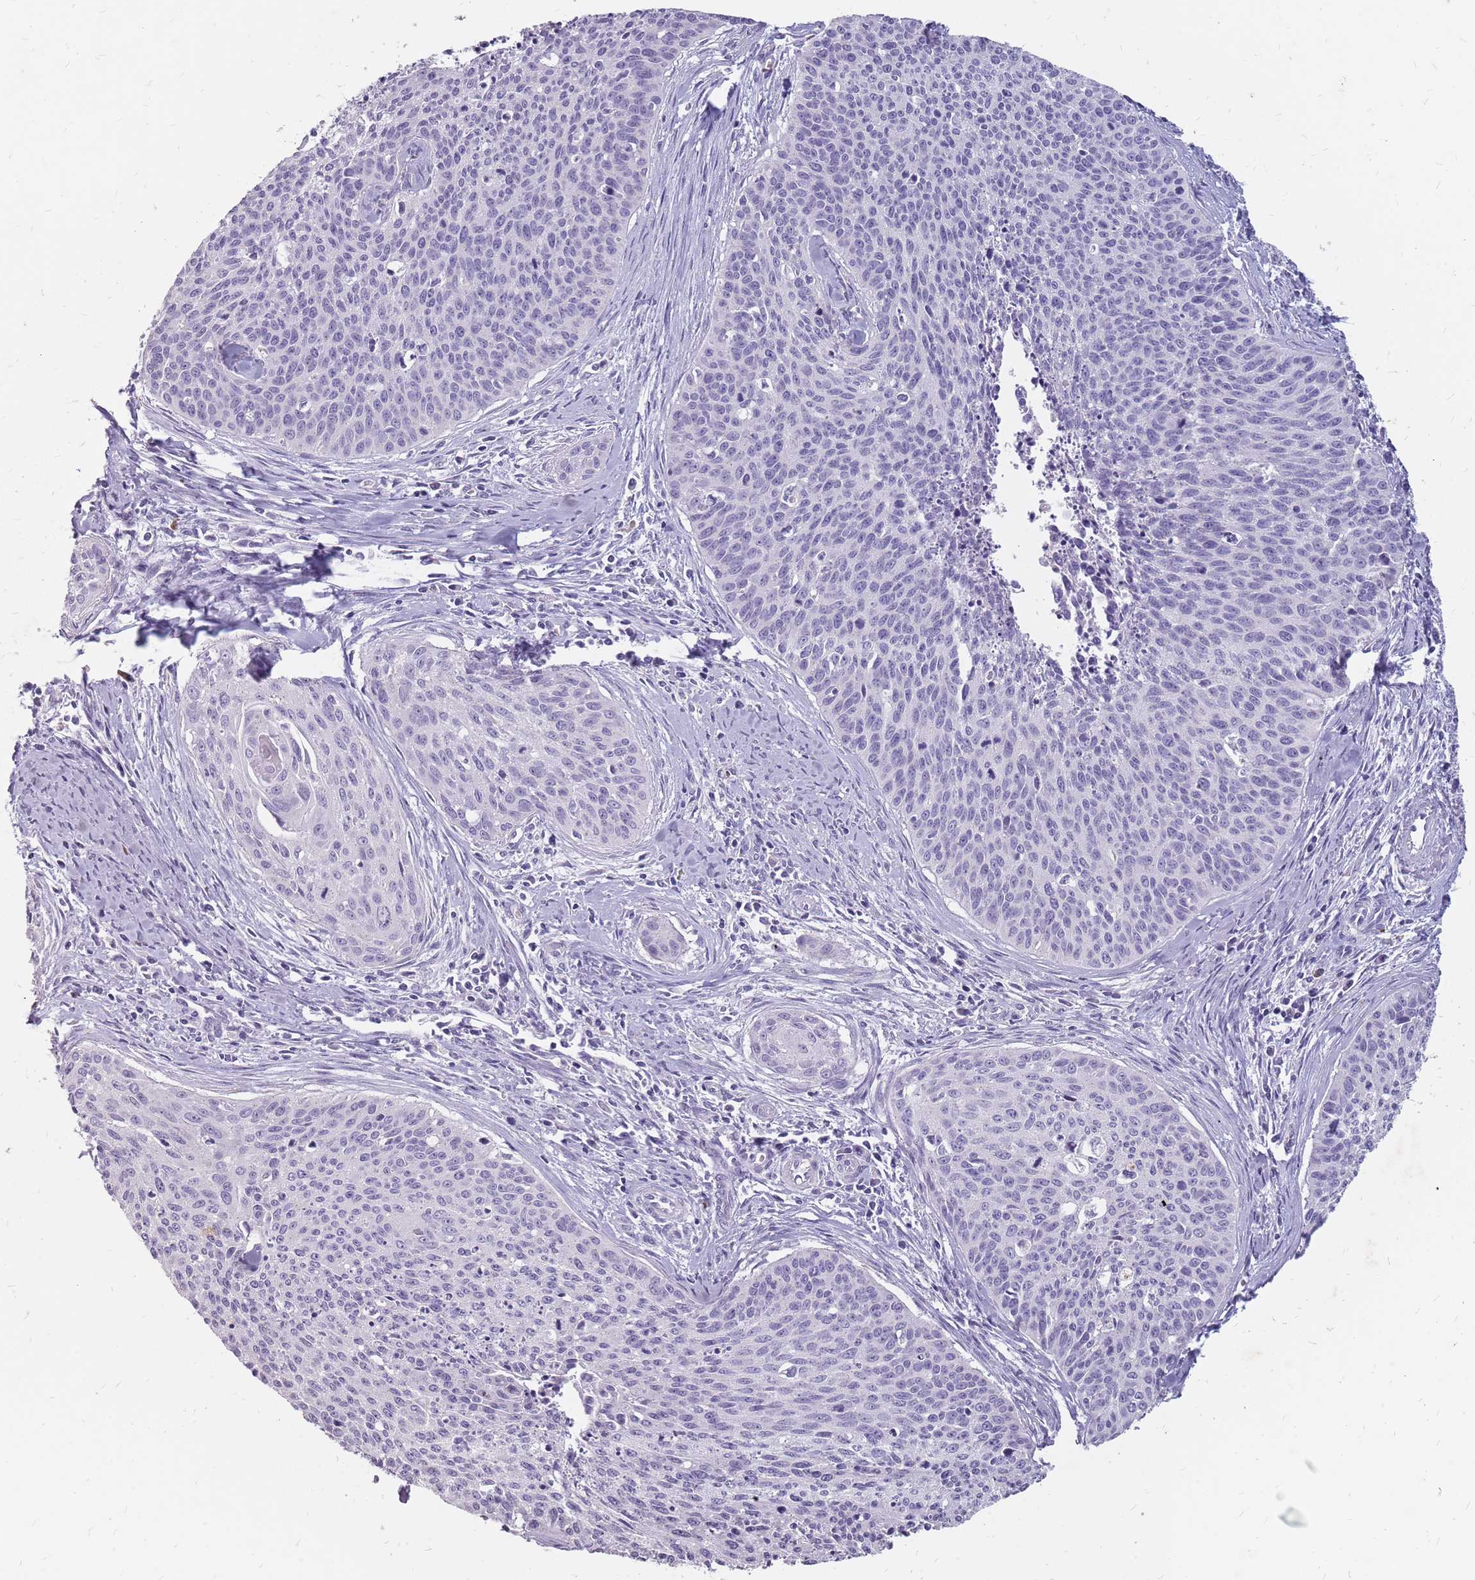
{"staining": {"intensity": "negative", "quantity": "none", "location": "none"}, "tissue": "cervical cancer", "cell_type": "Tumor cells", "image_type": "cancer", "snomed": [{"axis": "morphology", "description": "Squamous cell carcinoma, NOS"}, {"axis": "topography", "description": "Cervix"}], "caption": "High power microscopy image of an immunohistochemistry photomicrograph of squamous cell carcinoma (cervical), revealing no significant positivity in tumor cells.", "gene": "NEK6", "patient": {"sex": "female", "age": 55}}